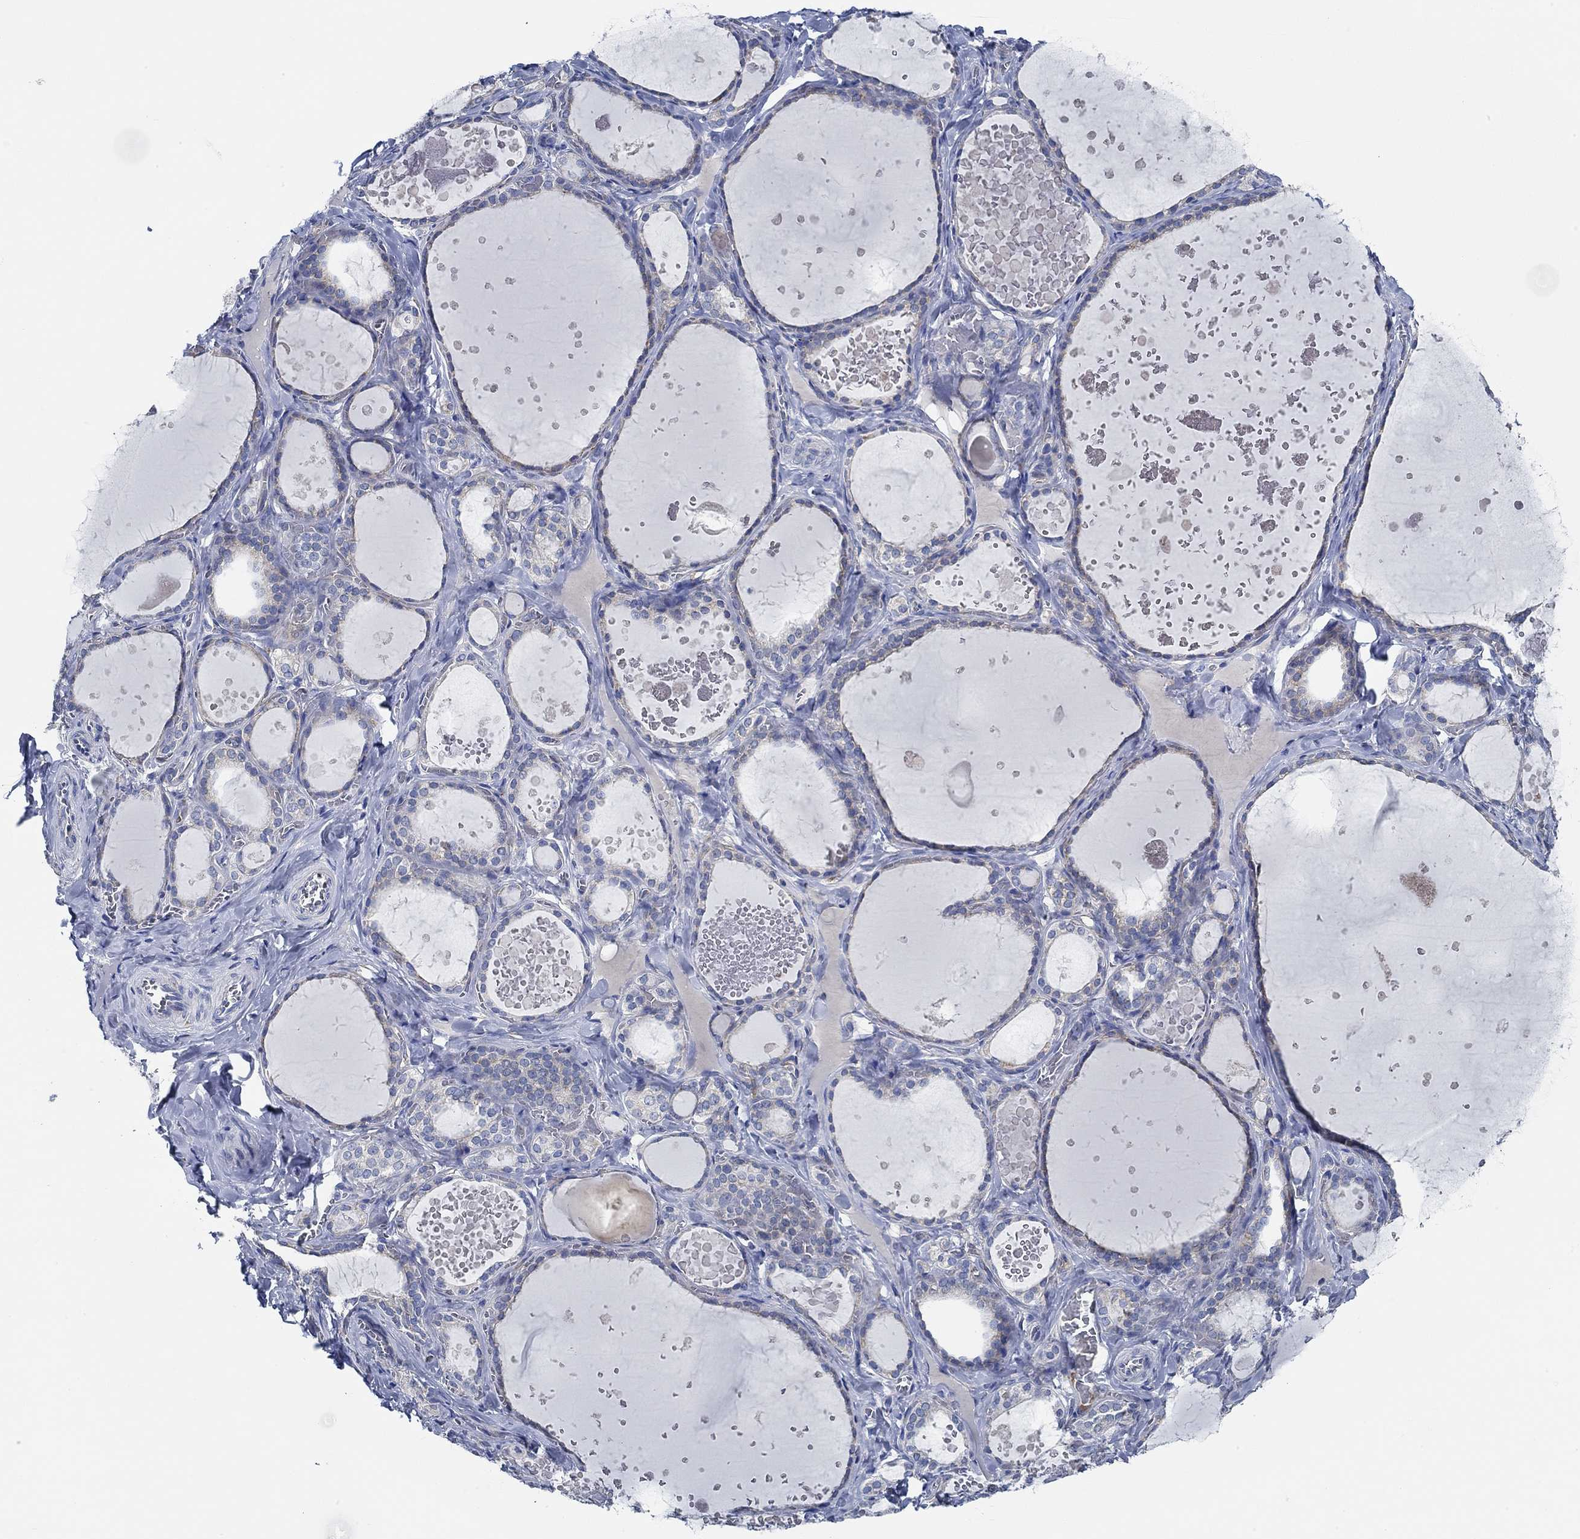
{"staining": {"intensity": "weak", "quantity": "25%-75%", "location": "cytoplasmic/membranous"}, "tissue": "thyroid gland", "cell_type": "Glandular cells", "image_type": "normal", "snomed": [{"axis": "morphology", "description": "Normal tissue, NOS"}, {"axis": "topography", "description": "Thyroid gland"}], "caption": "Immunohistochemical staining of unremarkable thyroid gland shows low levels of weak cytoplasmic/membranous positivity in approximately 25%-75% of glandular cells.", "gene": "HECW2", "patient": {"sex": "female", "age": 56}}